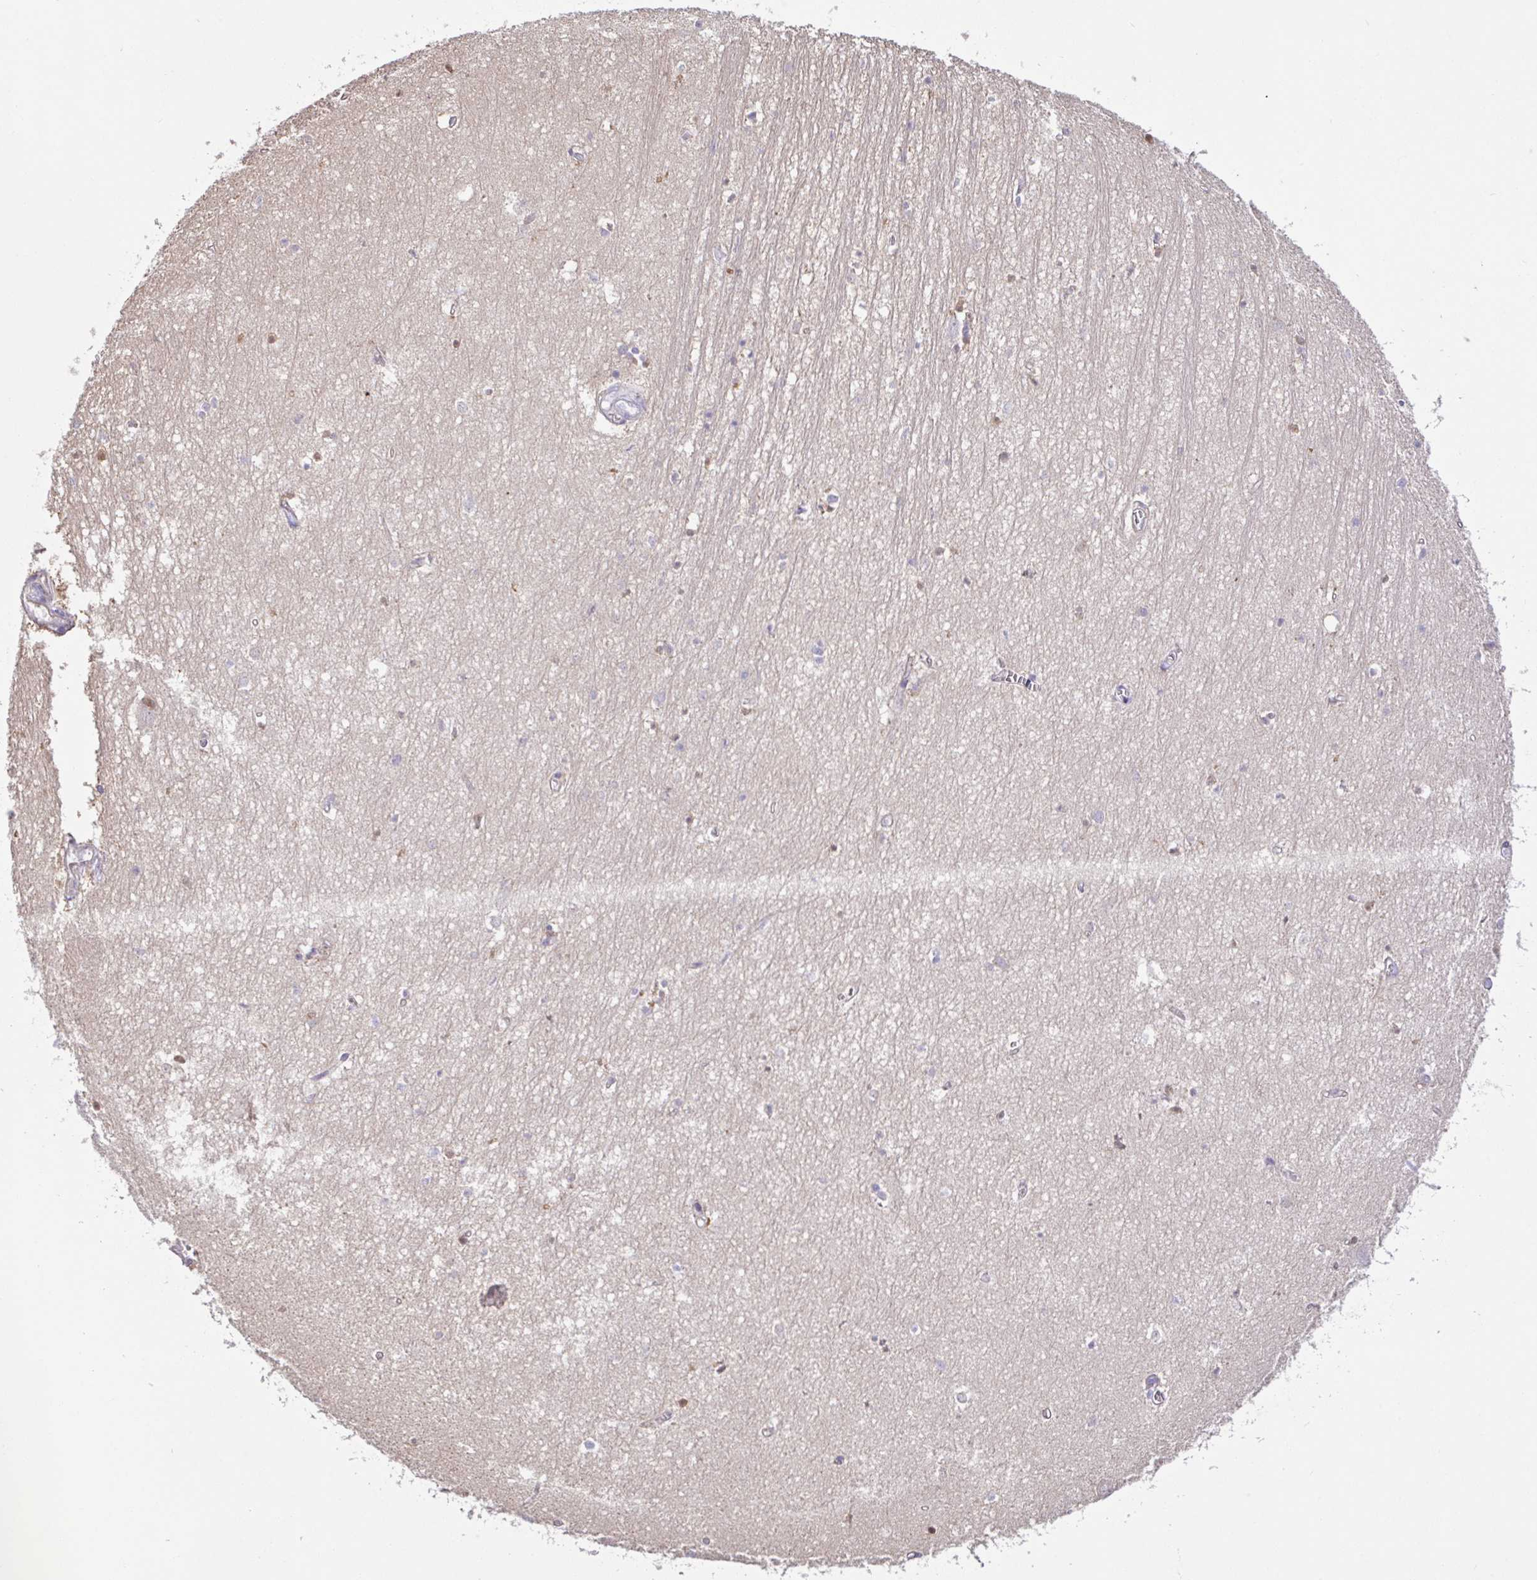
{"staining": {"intensity": "negative", "quantity": "none", "location": "none"}, "tissue": "hippocampus", "cell_type": "Glial cells", "image_type": "normal", "snomed": [{"axis": "morphology", "description": "Normal tissue, NOS"}, {"axis": "topography", "description": "Hippocampus"}], "caption": "There is no significant positivity in glial cells of hippocampus.", "gene": "PLCD4", "patient": {"sex": "female", "age": 64}}